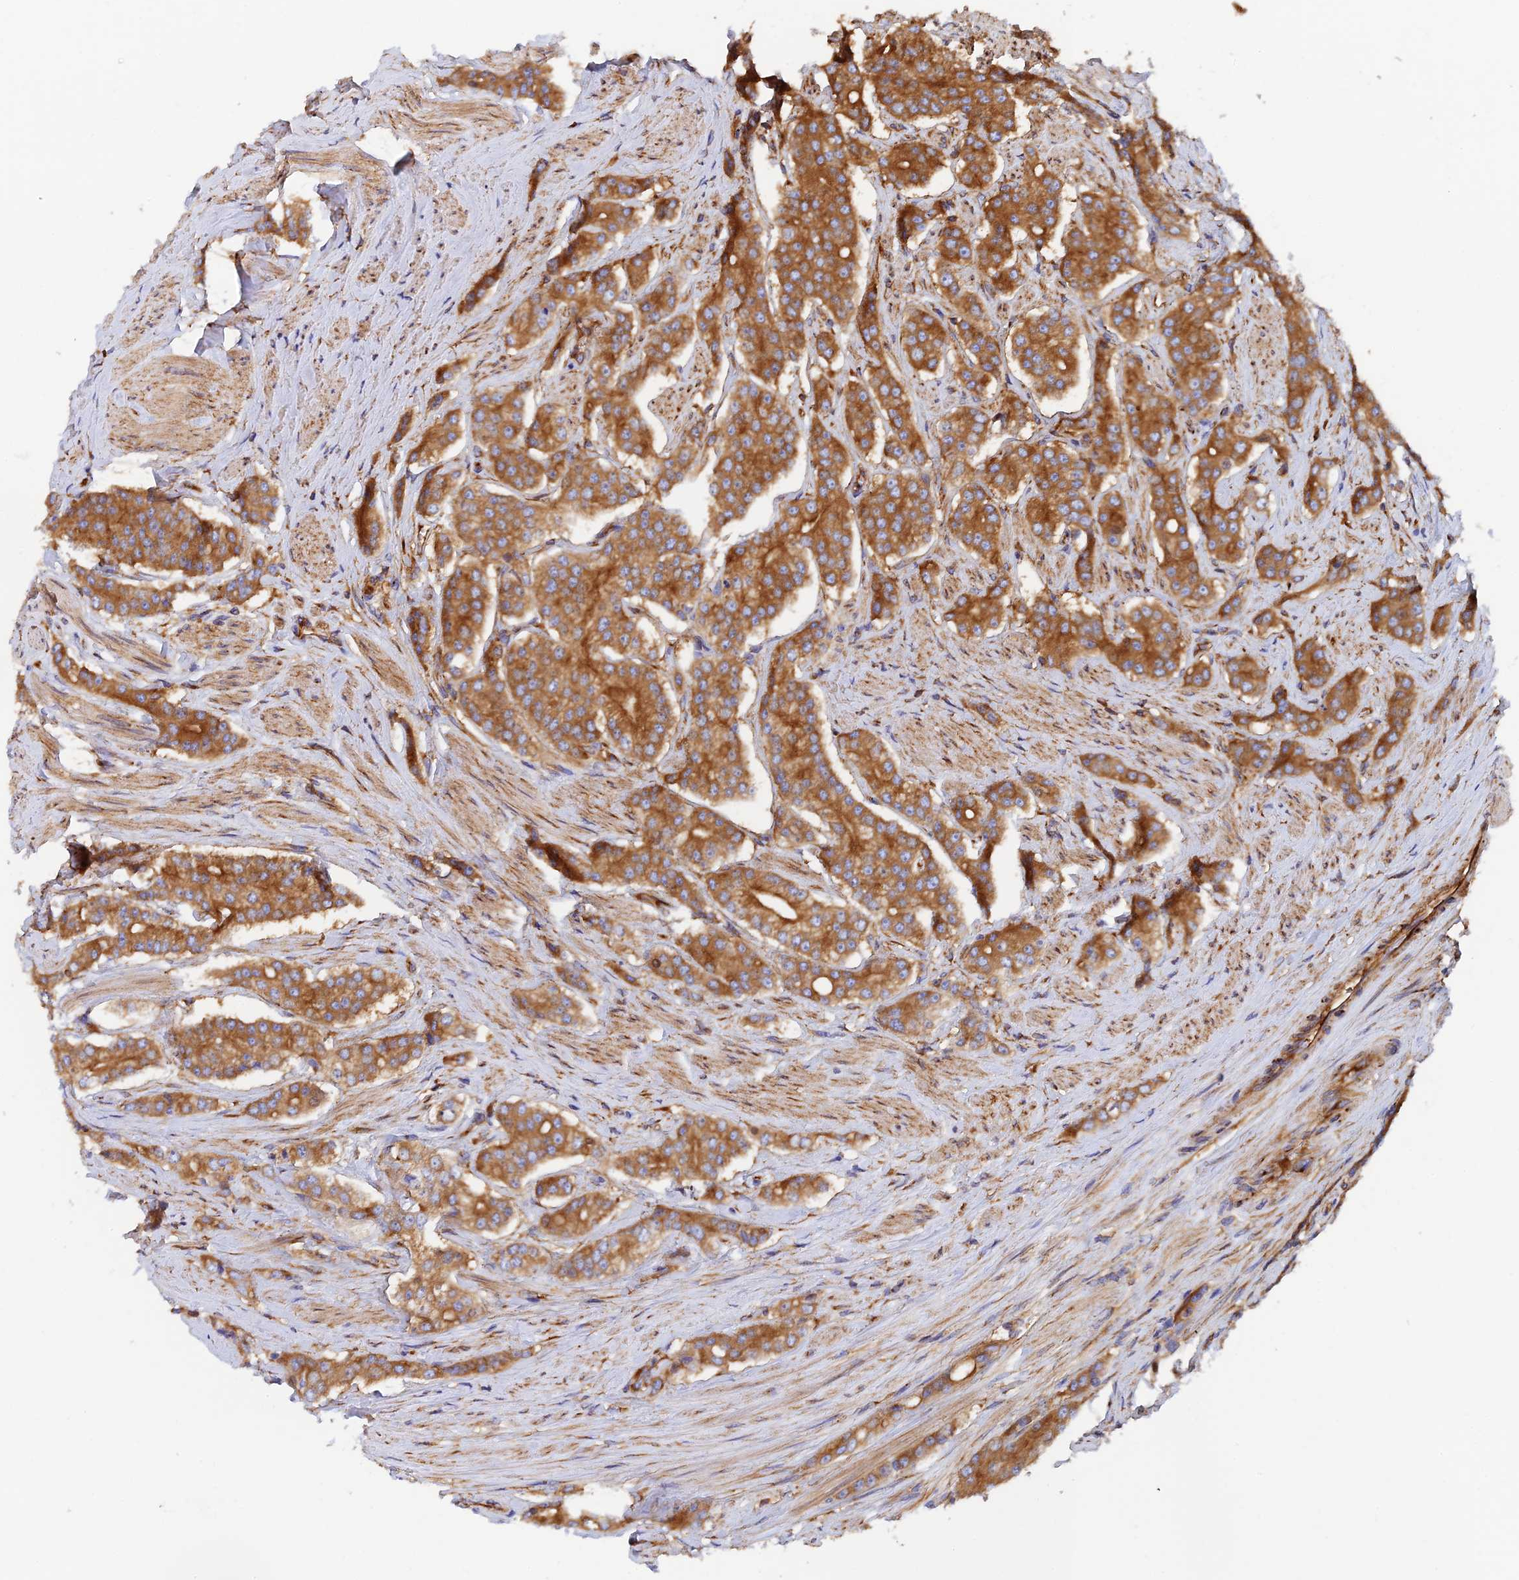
{"staining": {"intensity": "strong", "quantity": ">75%", "location": "cytoplasmic/membranous"}, "tissue": "prostate cancer", "cell_type": "Tumor cells", "image_type": "cancer", "snomed": [{"axis": "morphology", "description": "Adenocarcinoma, High grade"}, {"axis": "topography", "description": "Prostate"}], "caption": "Protein expression analysis of human prostate high-grade adenocarcinoma reveals strong cytoplasmic/membranous expression in about >75% of tumor cells. (DAB (3,3'-diaminobenzidine) = brown stain, brightfield microscopy at high magnification).", "gene": "DCTN2", "patient": {"sex": "male", "age": 71}}